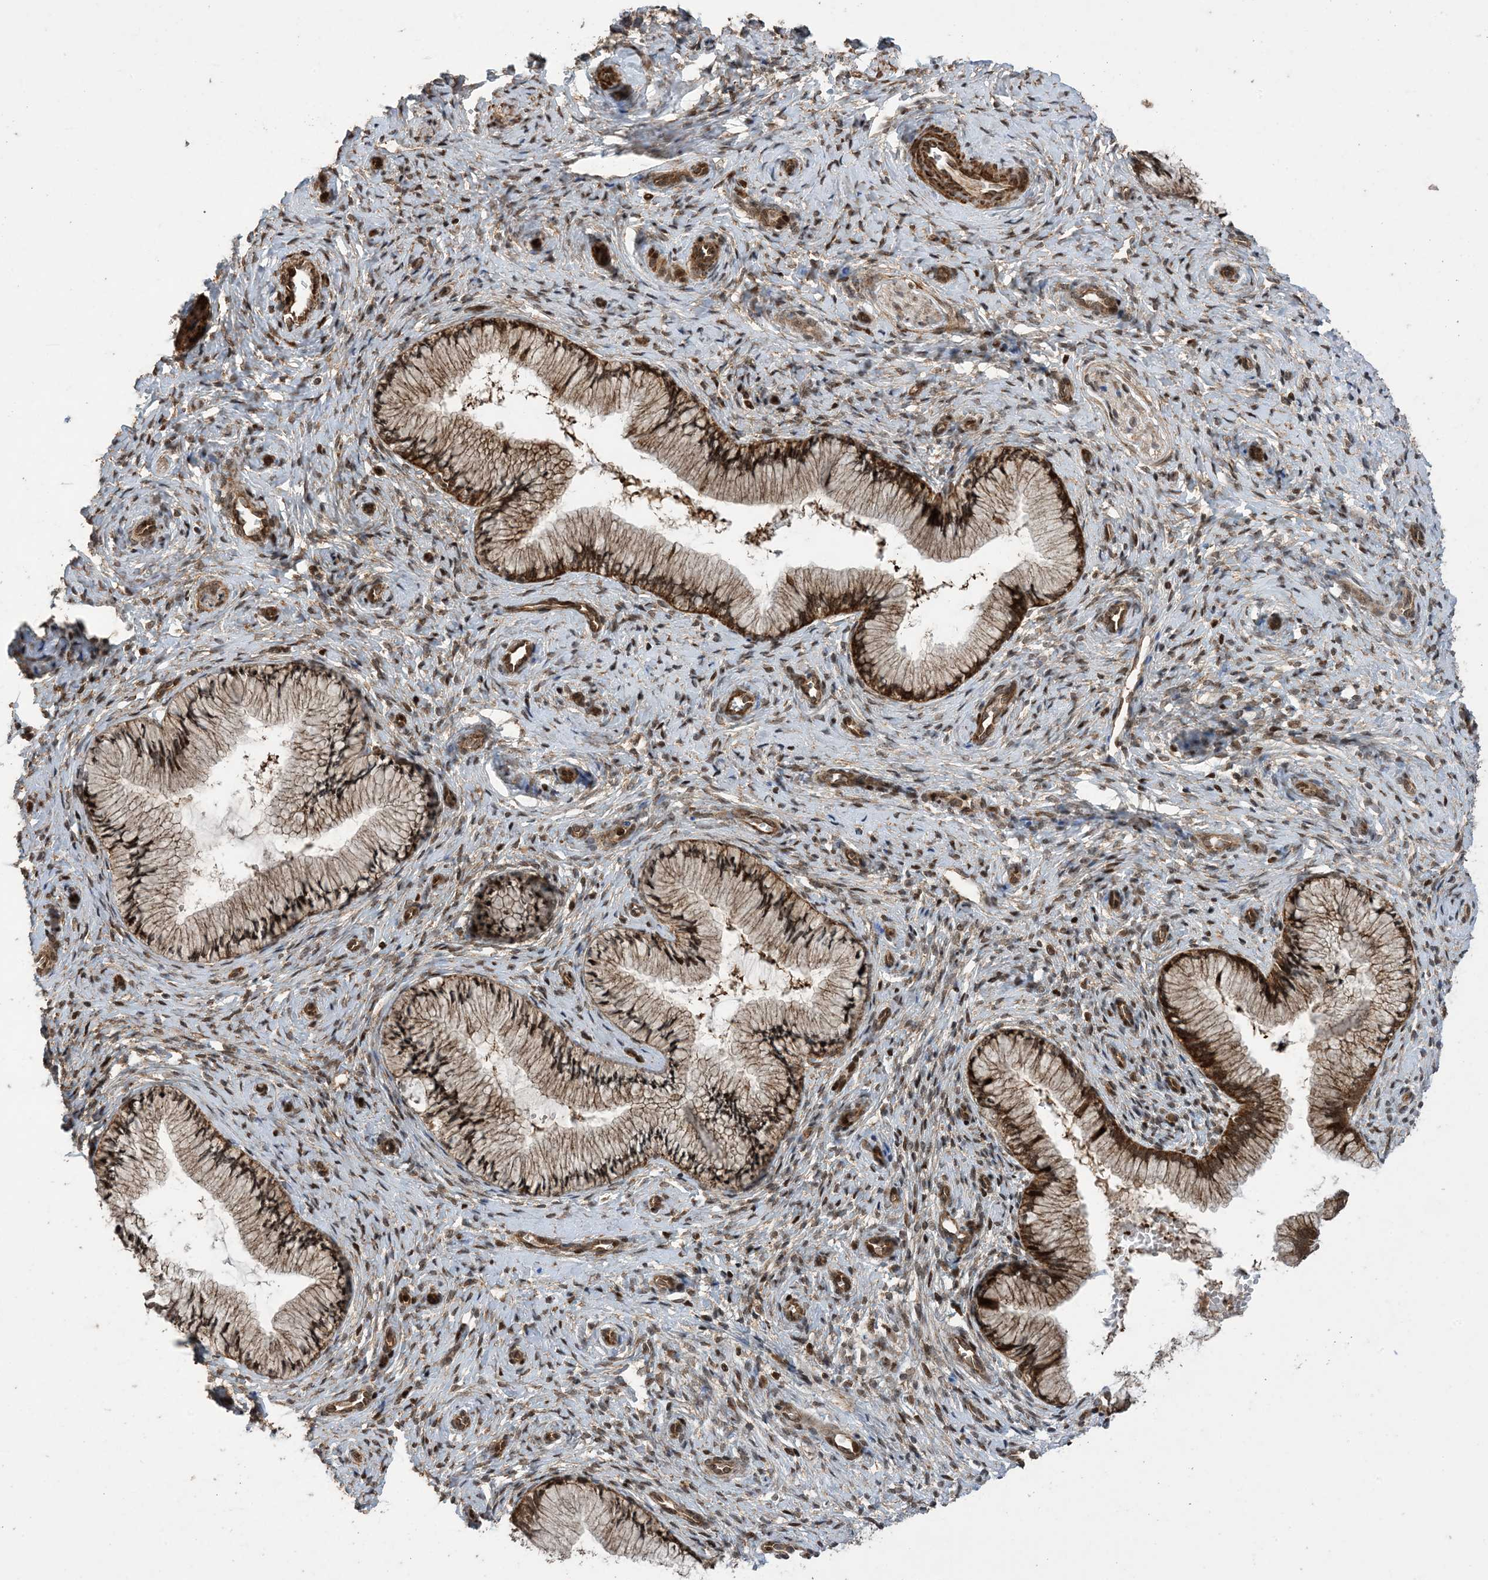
{"staining": {"intensity": "strong", "quantity": ">75%", "location": "cytoplasmic/membranous,nuclear"}, "tissue": "cervix", "cell_type": "Glandular cells", "image_type": "normal", "snomed": [{"axis": "morphology", "description": "Normal tissue, NOS"}, {"axis": "topography", "description": "Cervix"}], "caption": "Immunohistochemistry photomicrograph of unremarkable cervix stained for a protein (brown), which exhibits high levels of strong cytoplasmic/membranous,nuclear positivity in about >75% of glandular cells.", "gene": "ZNF511", "patient": {"sex": "female", "age": 27}}